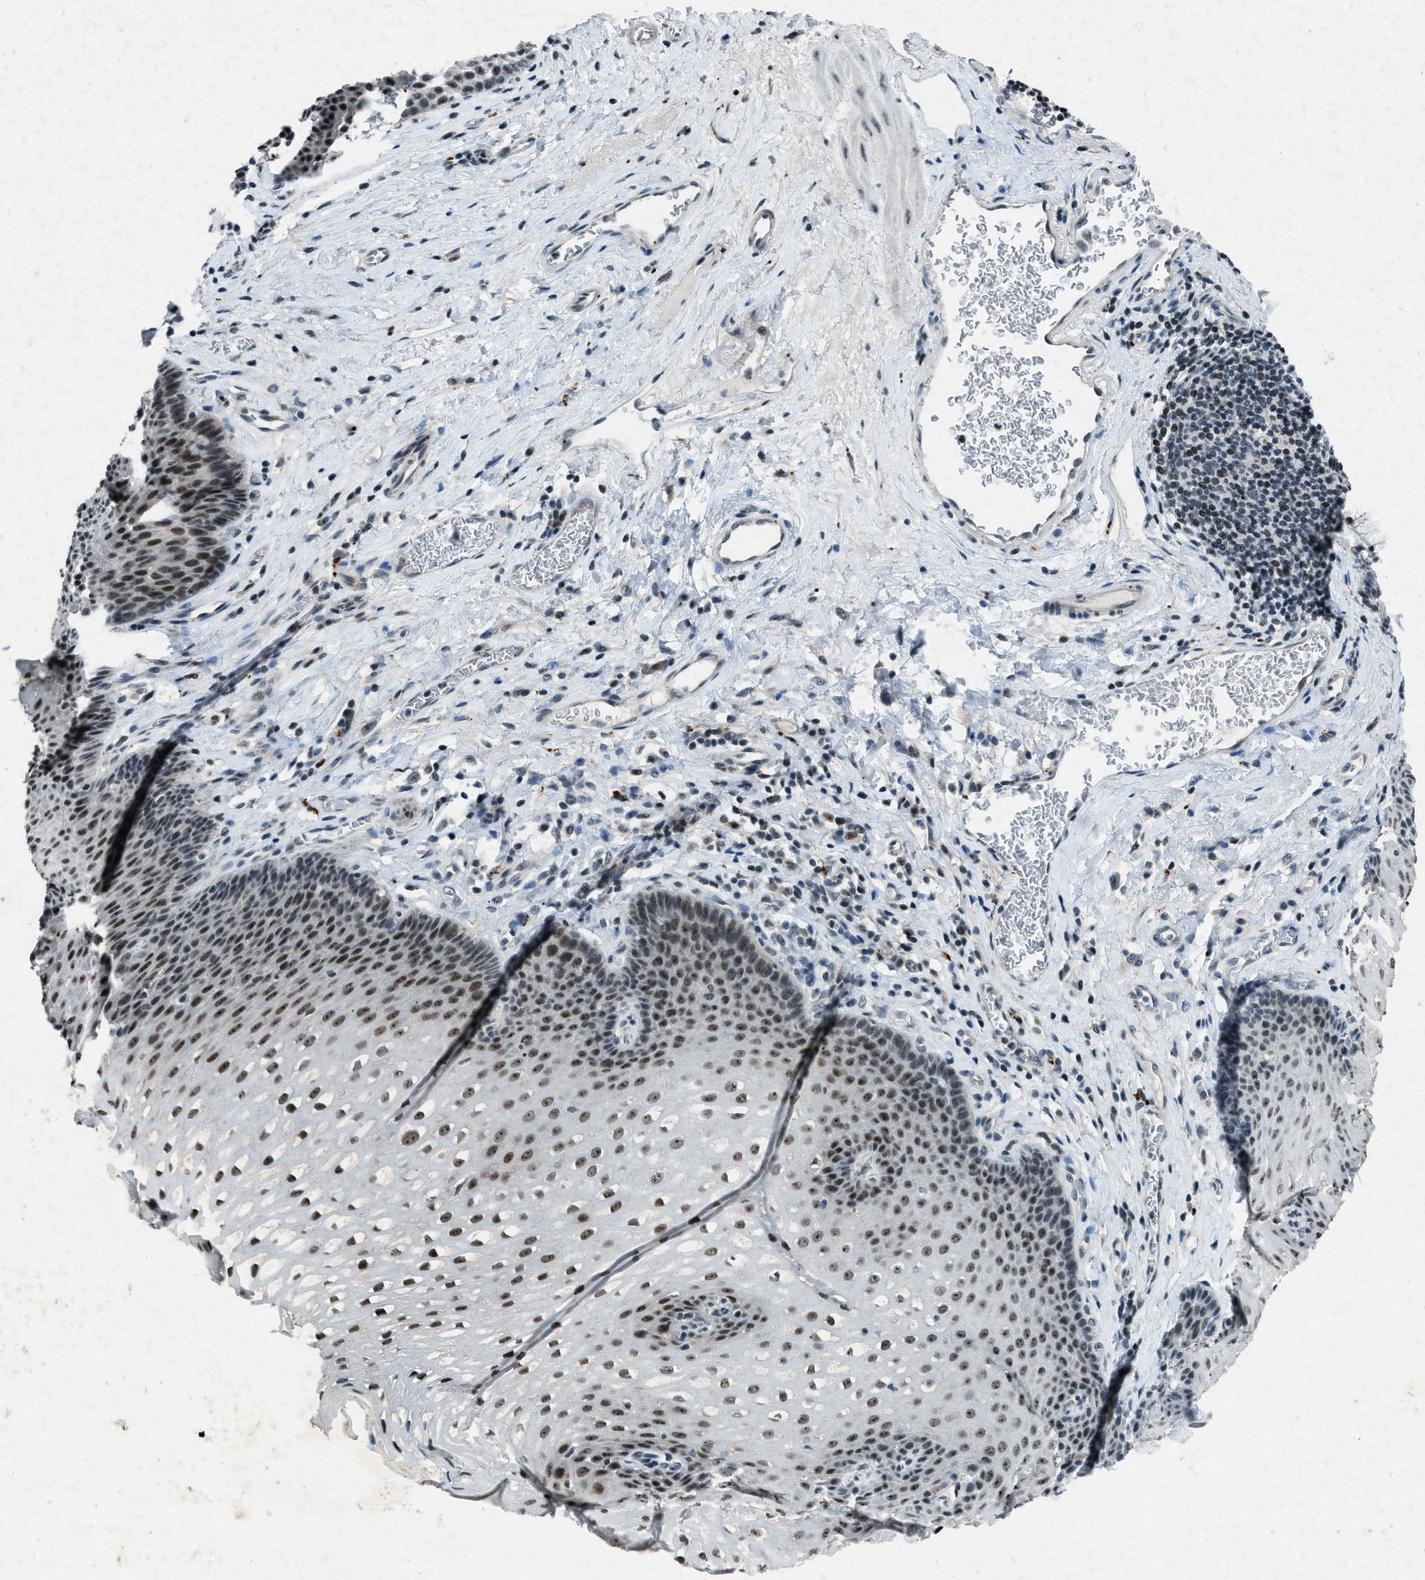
{"staining": {"intensity": "moderate", "quantity": ">75%", "location": "nuclear"}, "tissue": "esophagus", "cell_type": "Squamous epithelial cells", "image_type": "normal", "snomed": [{"axis": "morphology", "description": "Normal tissue, NOS"}, {"axis": "topography", "description": "Esophagus"}], "caption": "Immunohistochemistry (IHC) (DAB (3,3'-diaminobenzidine)) staining of unremarkable esophagus shows moderate nuclear protein positivity in approximately >75% of squamous epithelial cells.", "gene": "ADCY1", "patient": {"sex": "male", "age": 48}}